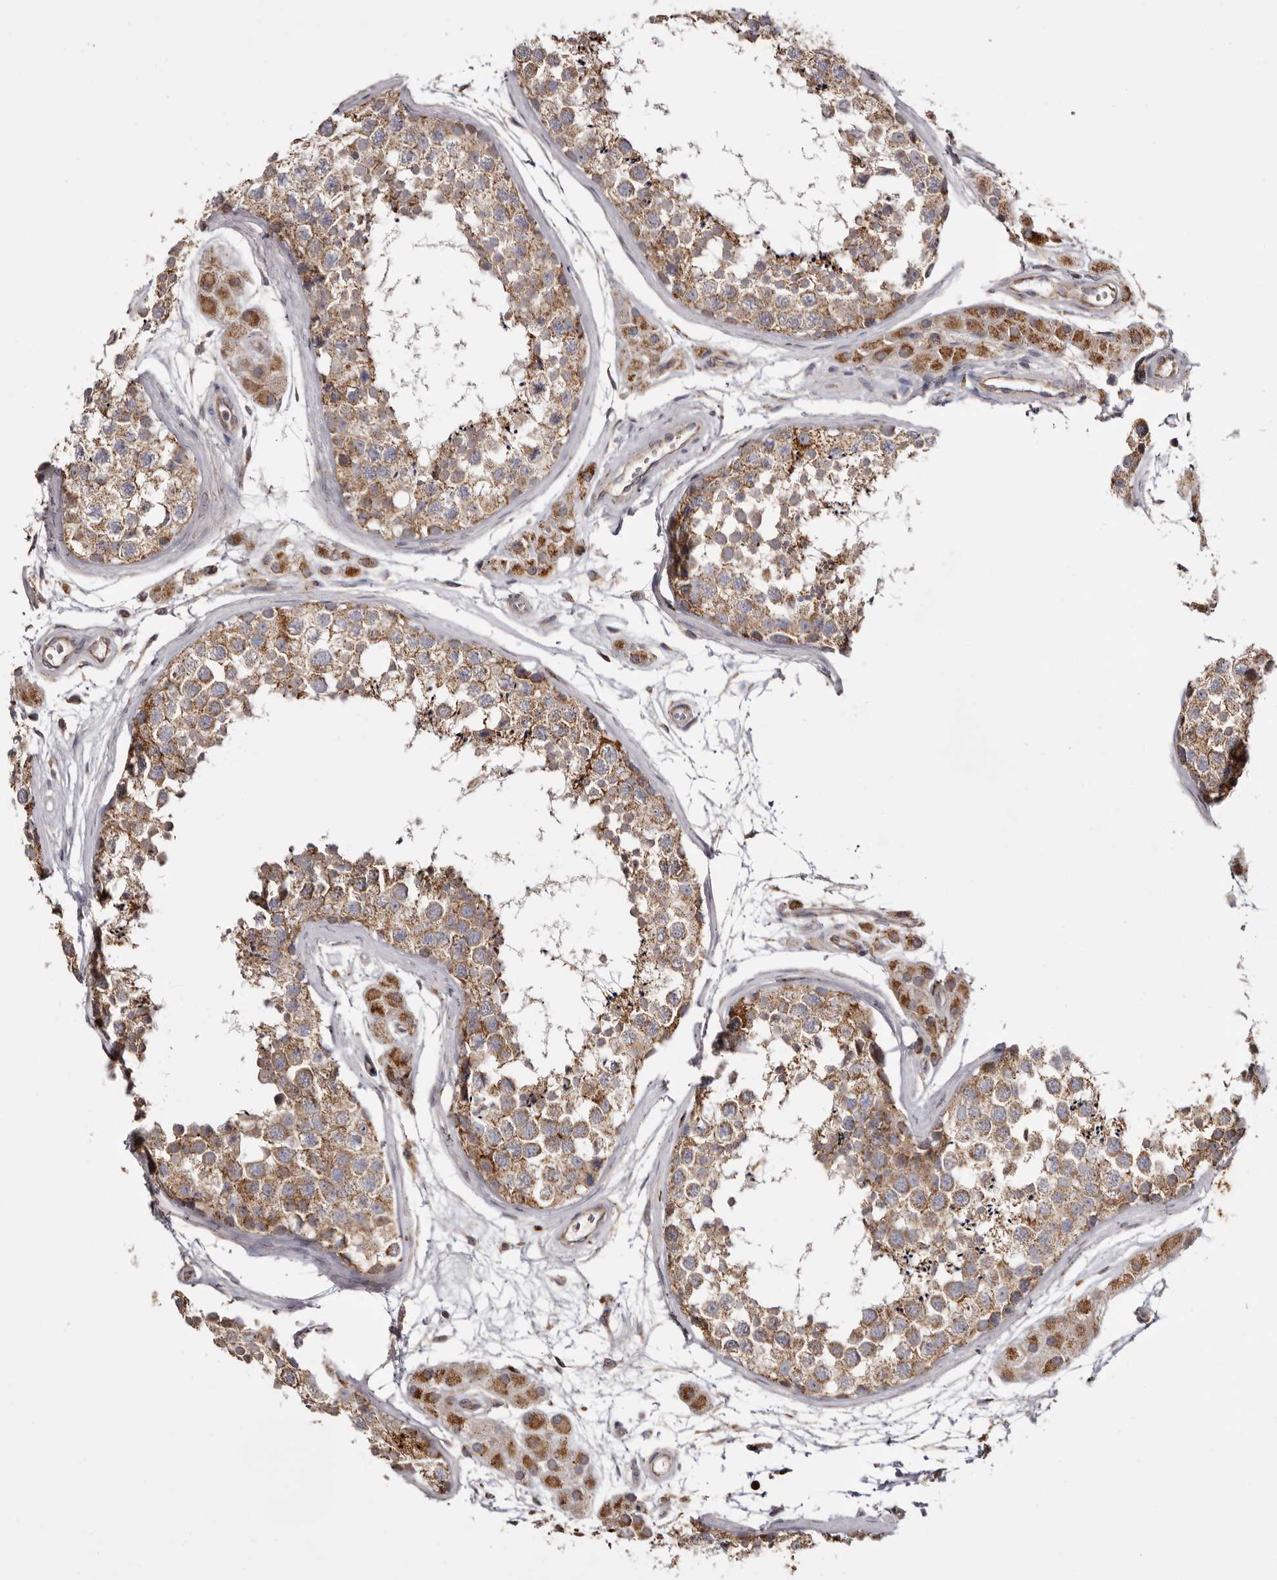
{"staining": {"intensity": "moderate", "quantity": ">75%", "location": "cytoplasmic/membranous"}, "tissue": "testis", "cell_type": "Cells in seminiferous ducts", "image_type": "normal", "snomed": [{"axis": "morphology", "description": "Normal tissue, NOS"}, {"axis": "topography", "description": "Testis"}], "caption": "A medium amount of moderate cytoplasmic/membranous expression is present in about >75% of cells in seminiferous ducts in normal testis.", "gene": "MECR", "patient": {"sex": "male", "age": 56}}